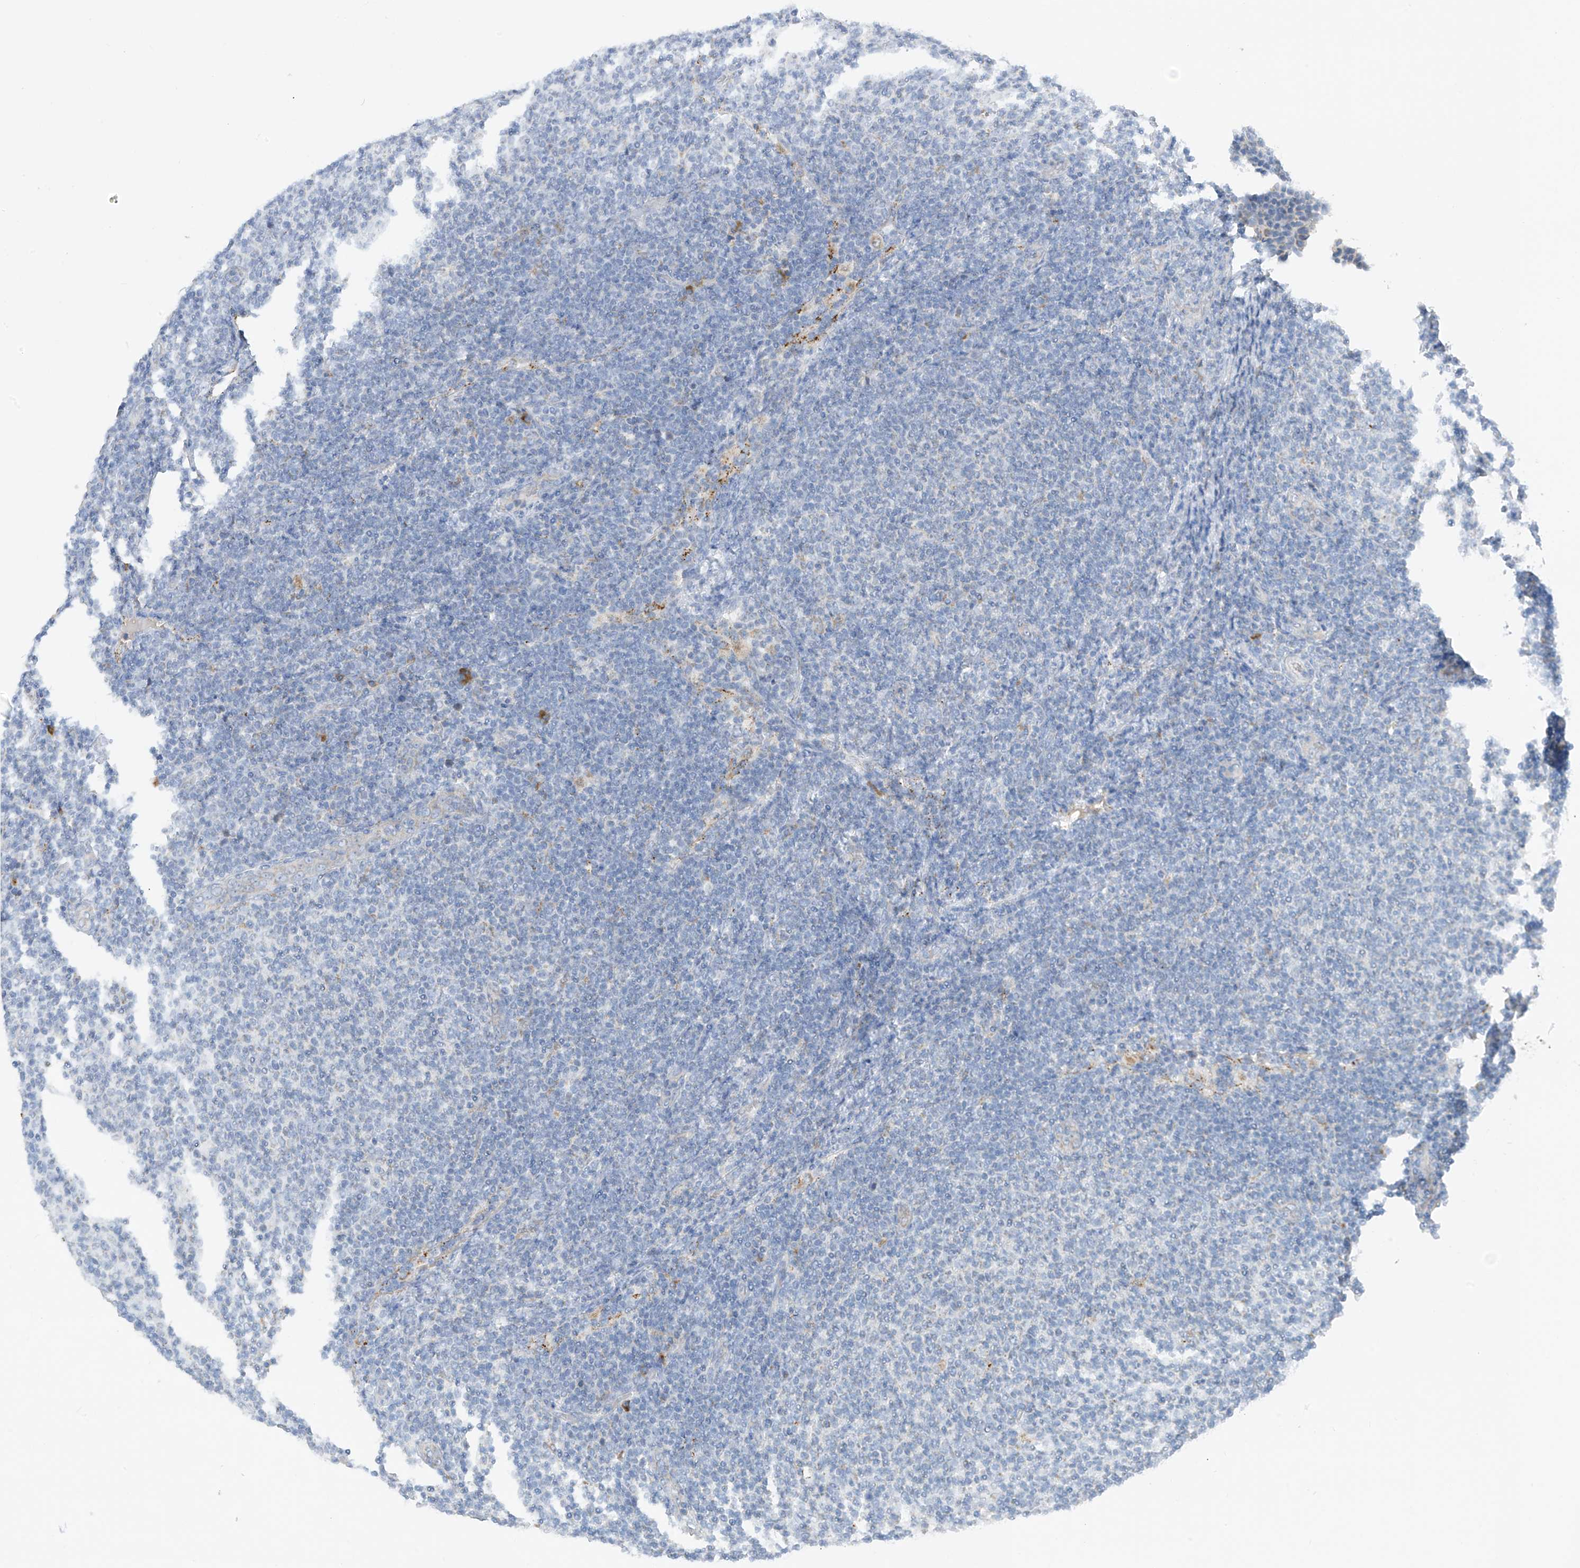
{"staining": {"intensity": "negative", "quantity": "none", "location": "none"}, "tissue": "lymphoma", "cell_type": "Tumor cells", "image_type": "cancer", "snomed": [{"axis": "morphology", "description": "Malignant lymphoma, non-Hodgkin's type, Low grade"}, {"axis": "topography", "description": "Lymph node"}], "caption": "DAB (3,3'-diaminobenzidine) immunohistochemical staining of lymphoma displays no significant expression in tumor cells.", "gene": "ZNF404", "patient": {"sex": "male", "age": 66}}